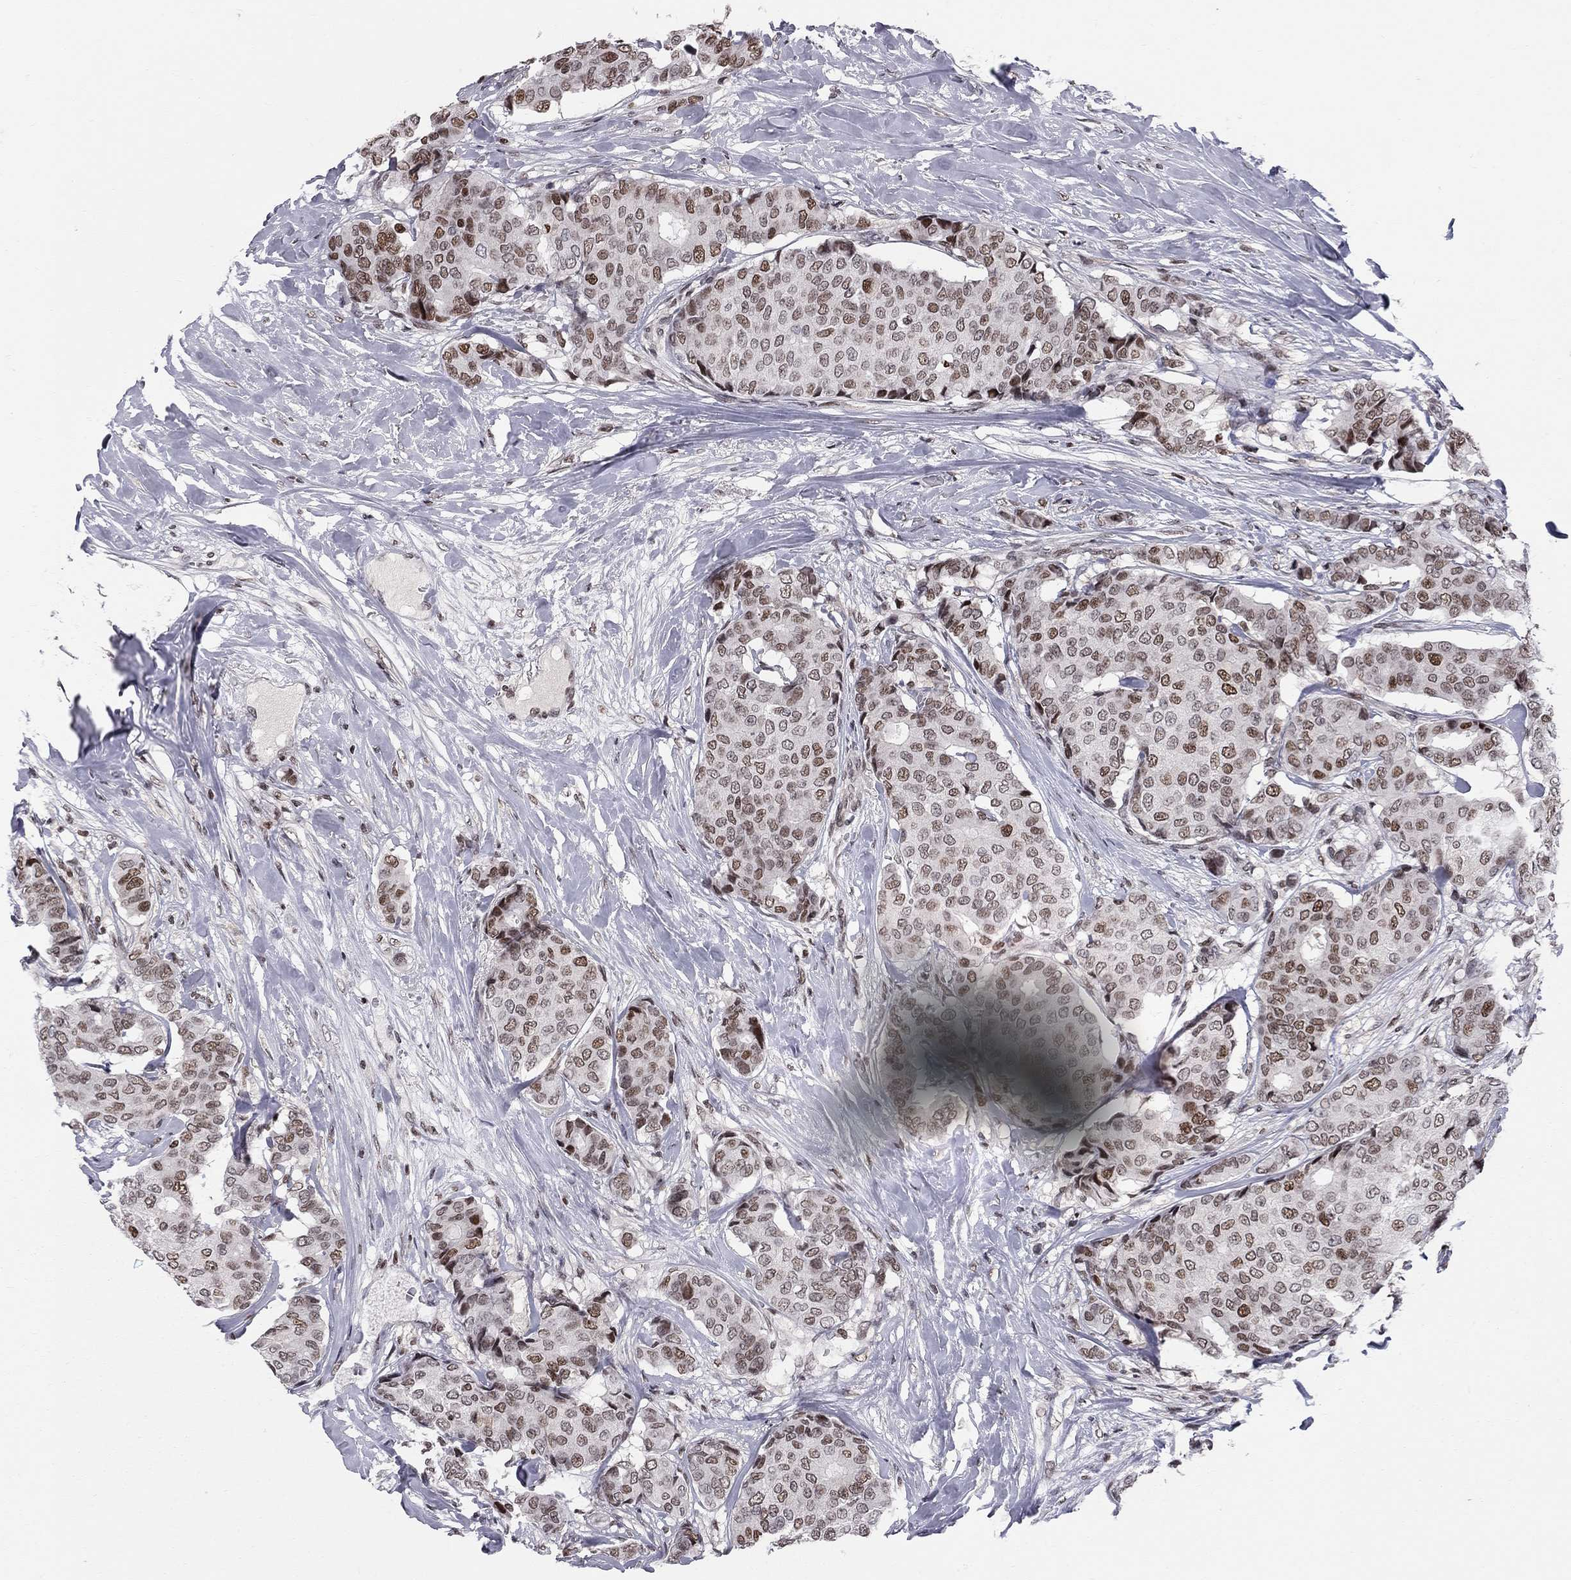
{"staining": {"intensity": "strong", "quantity": "25%-75%", "location": "nuclear"}, "tissue": "breast cancer", "cell_type": "Tumor cells", "image_type": "cancer", "snomed": [{"axis": "morphology", "description": "Duct carcinoma"}, {"axis": "topography", "description": "Breast"}], "caption": "There is high levels of strong nuclear staining in tumor cells of intraductal carcinoma (breast), as demonstrated by immunohistochemical staining (brown color).", "gene": "RNASEH2C", "patient": {"sex": "female", "age": 75}}